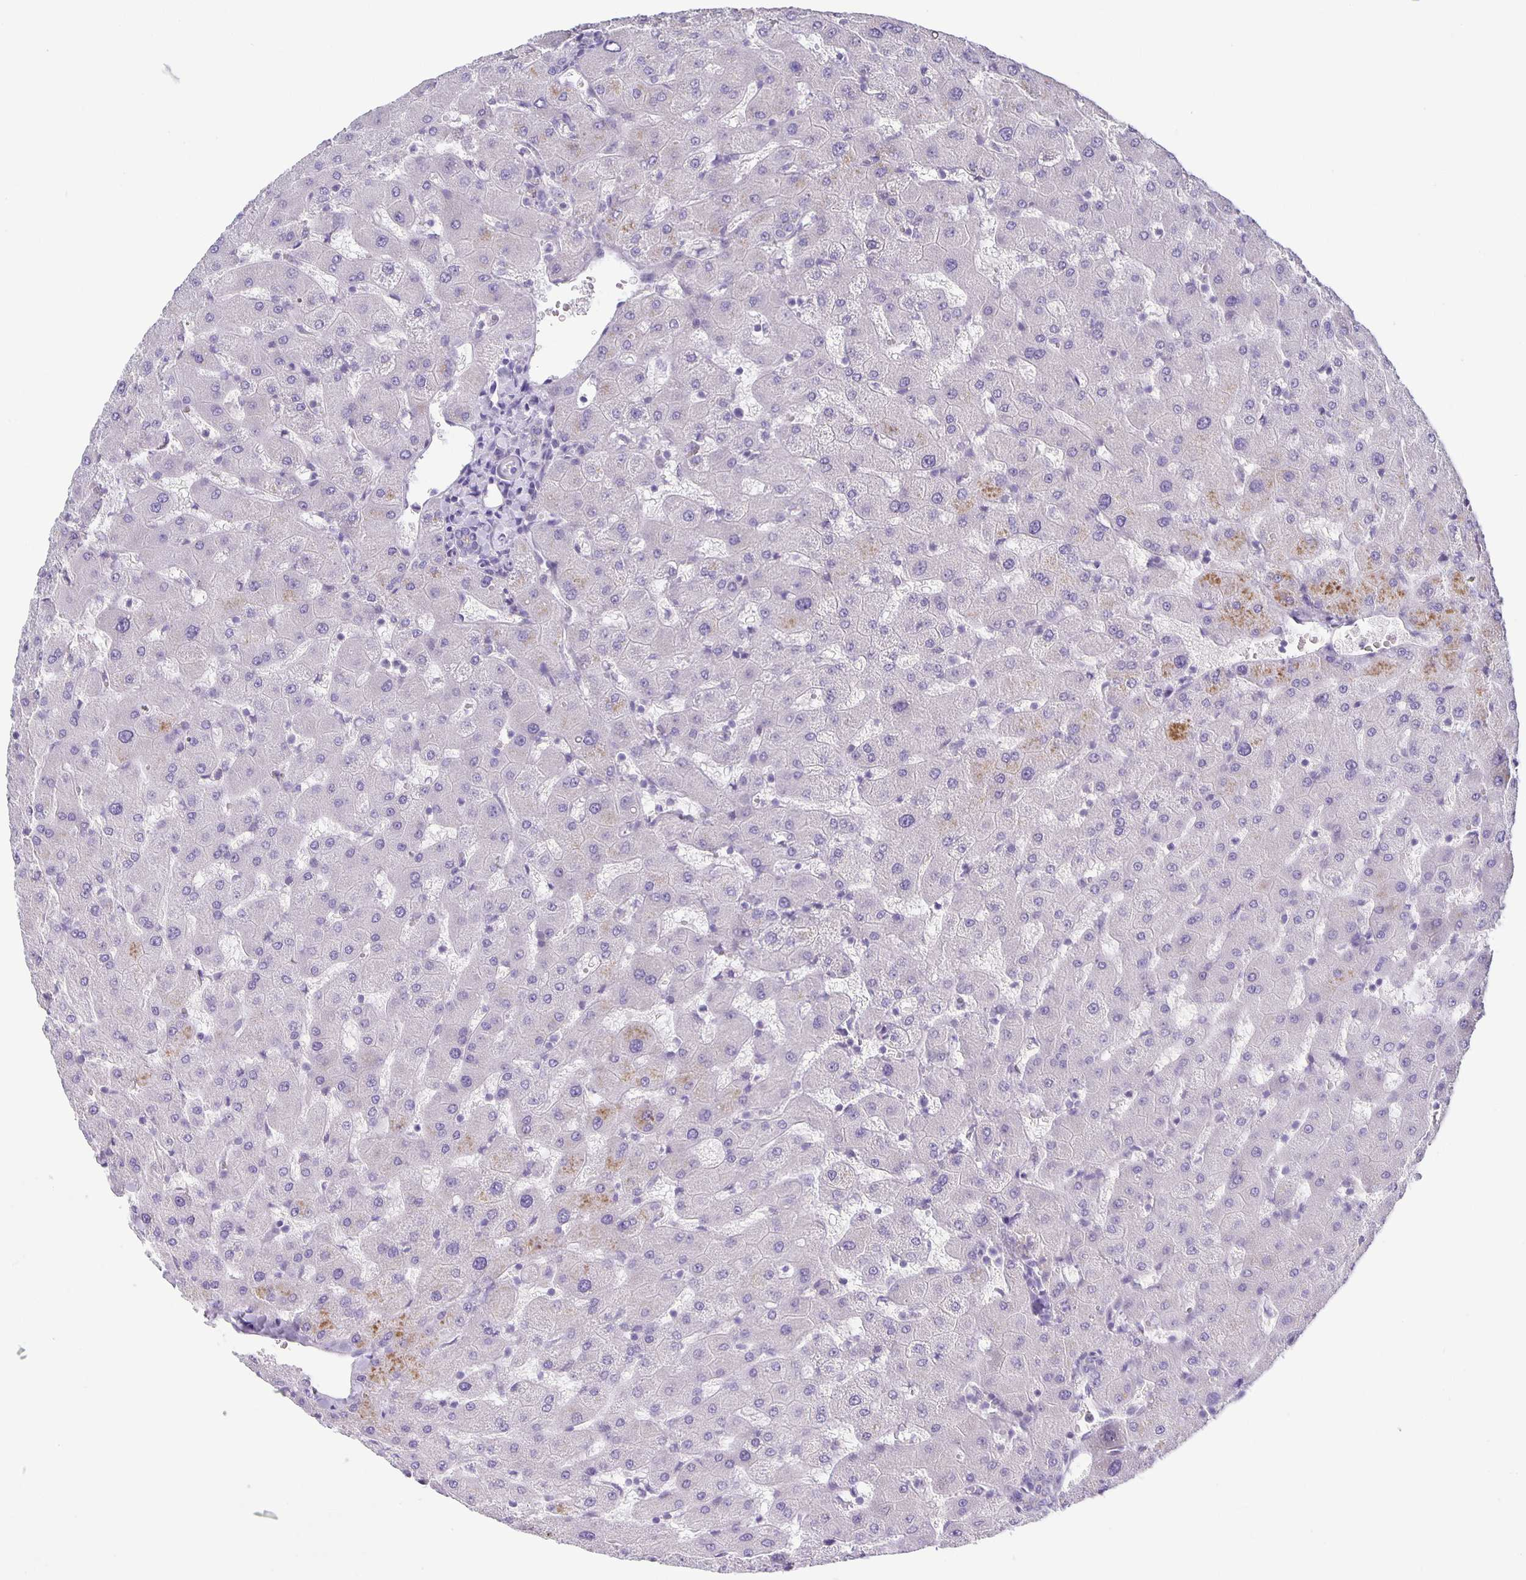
{"staining": {"intensity": "negative", "quantity": "none", "location": "none"}, "tissue": "liver", "cell_type": "Cholangiocytes", "image_type": "normal", "snomed": [{"axis": "morphology", "description": "Normal tissue, NOS"}, {"axis": "topography", "description": "Liver"}], "caption": "An immunohistochemistry micrograph of normal liver is shown. There is no staining in cholangiocytes of liver. (DAB (3,3'-diaminobenzidine) immunohistochemistry (IHC), high magnification).", "gene": "PTPN3", "patient": {"sex": "female", "age": 63}}